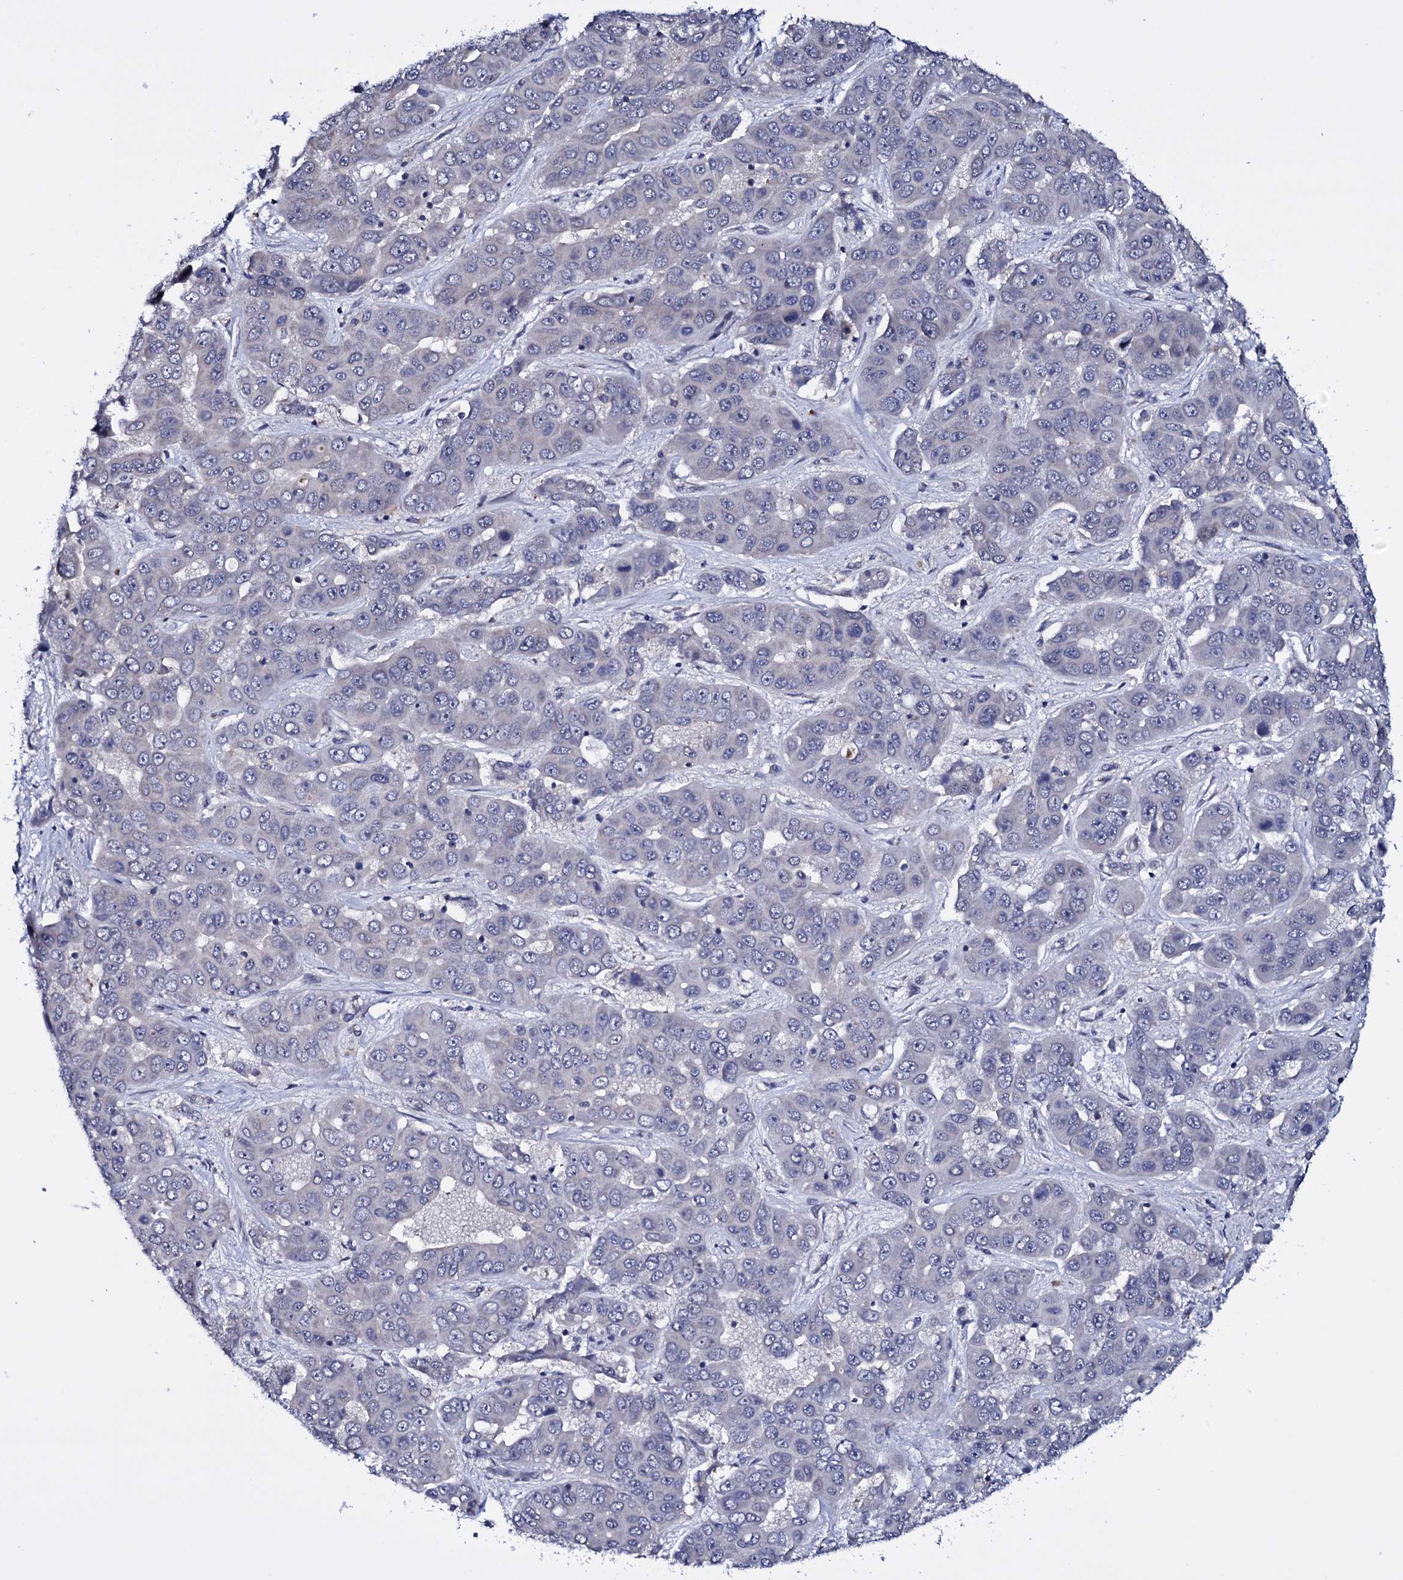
{"staining": {"intensity": "negative", "quantity": "none", "location": "none"}, "tissue": "liver cancer", "cell_type": "Tumor cells", "image_type": "cancer", "snomed": [{"axis": "morphology", "description": "Cholangiocarcinoma"}, {"axis": "topography", "description": "Liver"}], "caption": "IHC micrograph of liver cancer (cholangiocarcinoma) stained for a protein (brown), which shows no staining in tumor cells.", "gene": "GAREM1", "patient": {"sex": "female", "age": 52}}